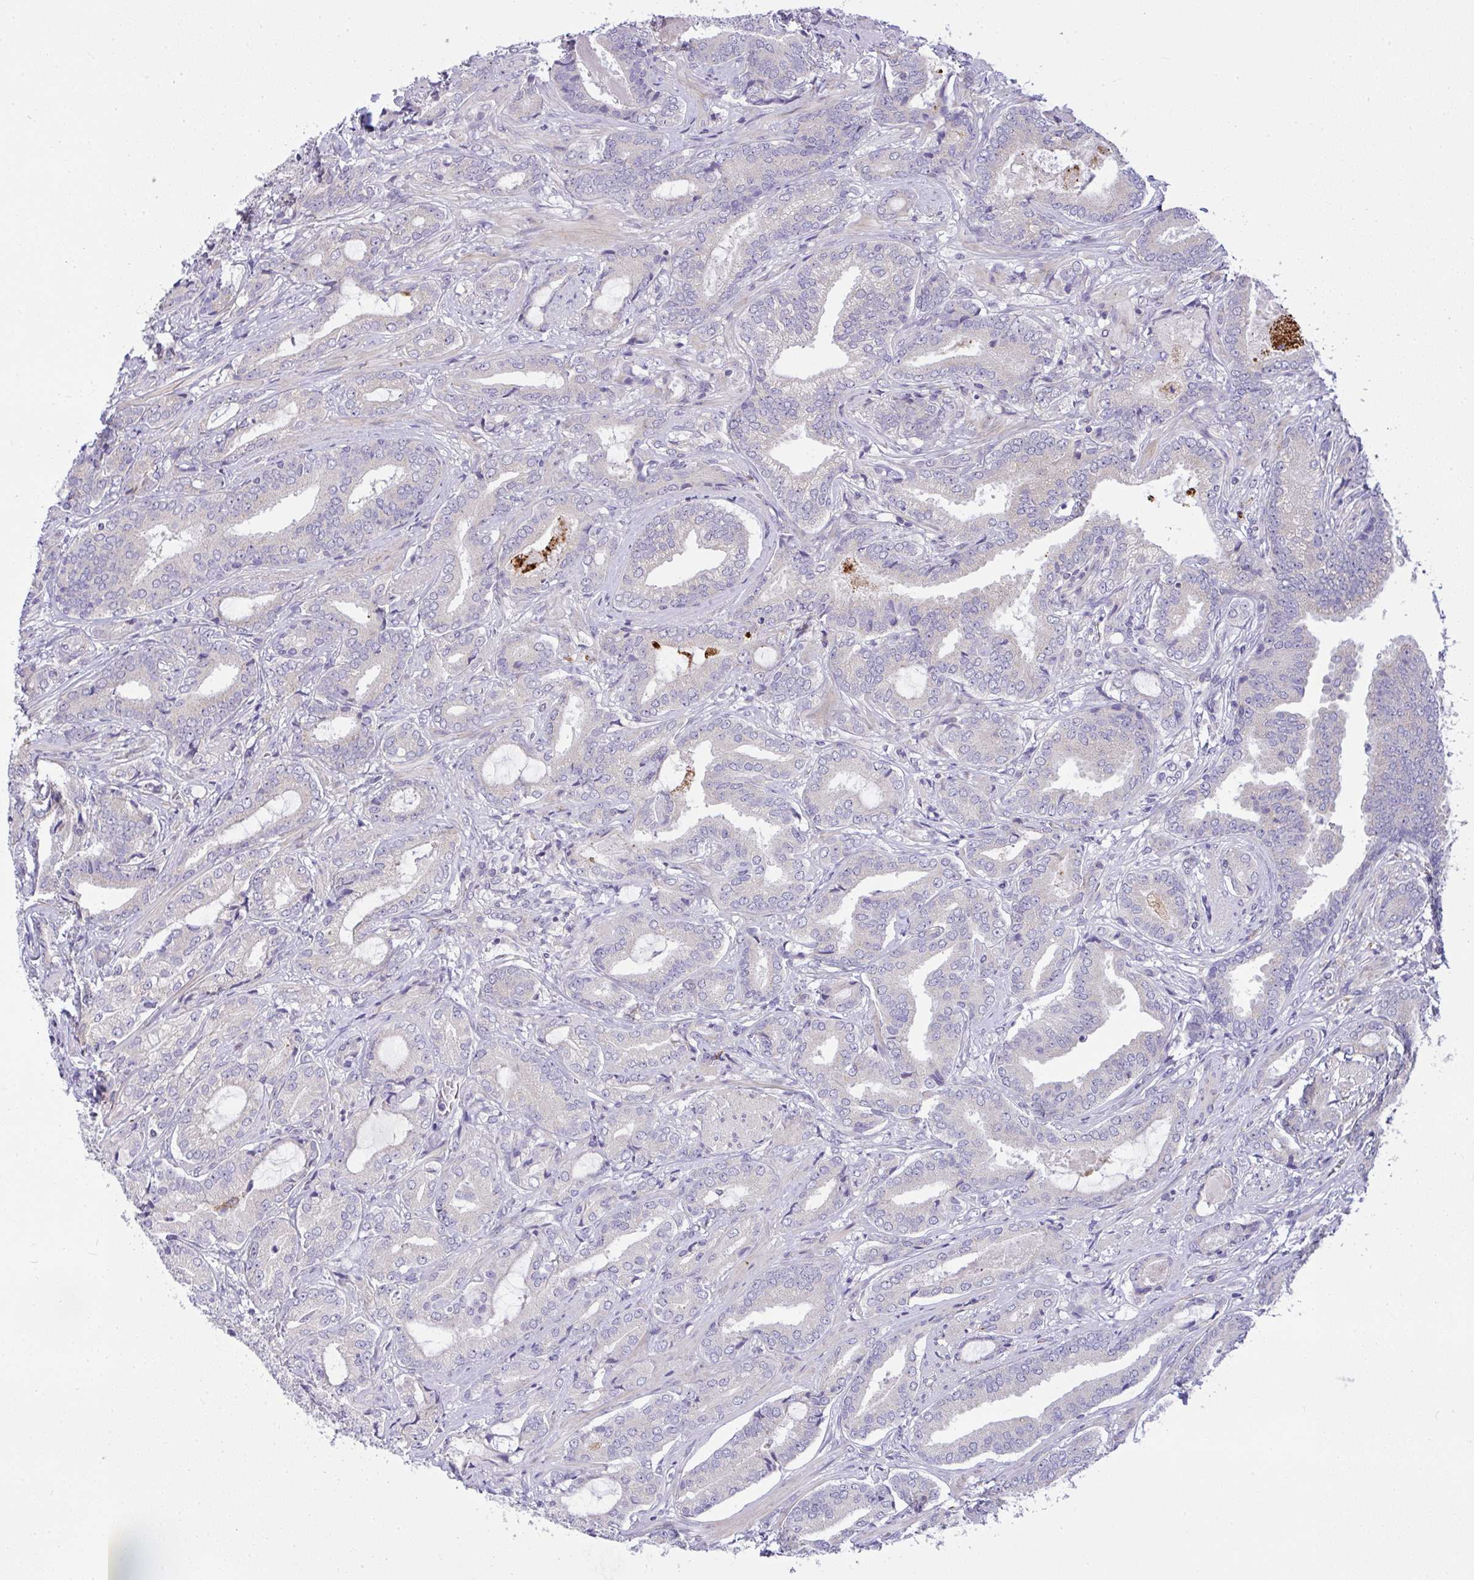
{"staining": {"intensity": "negative", "quantity": "none", "location": "none"}, "tissue": "prostate cancer", "cell_type": "Tumor cells", "image_type": "cancer", "snomed": [{"axis": "morphology", "description": "Adenocarcinoma, High grade"}, {"axis": "topography", "description": "Prostate"}], "caption": "Tumor cells show no significant protein staining in prostate cancer. (Stains: DAB immunohistochemistry (IHC) with hematoxylin counter stain, Microscopy: brightfield microscopy at high magnification).", "gene": "SRRM4", "patient": {"sex": "male", "age": 62}}